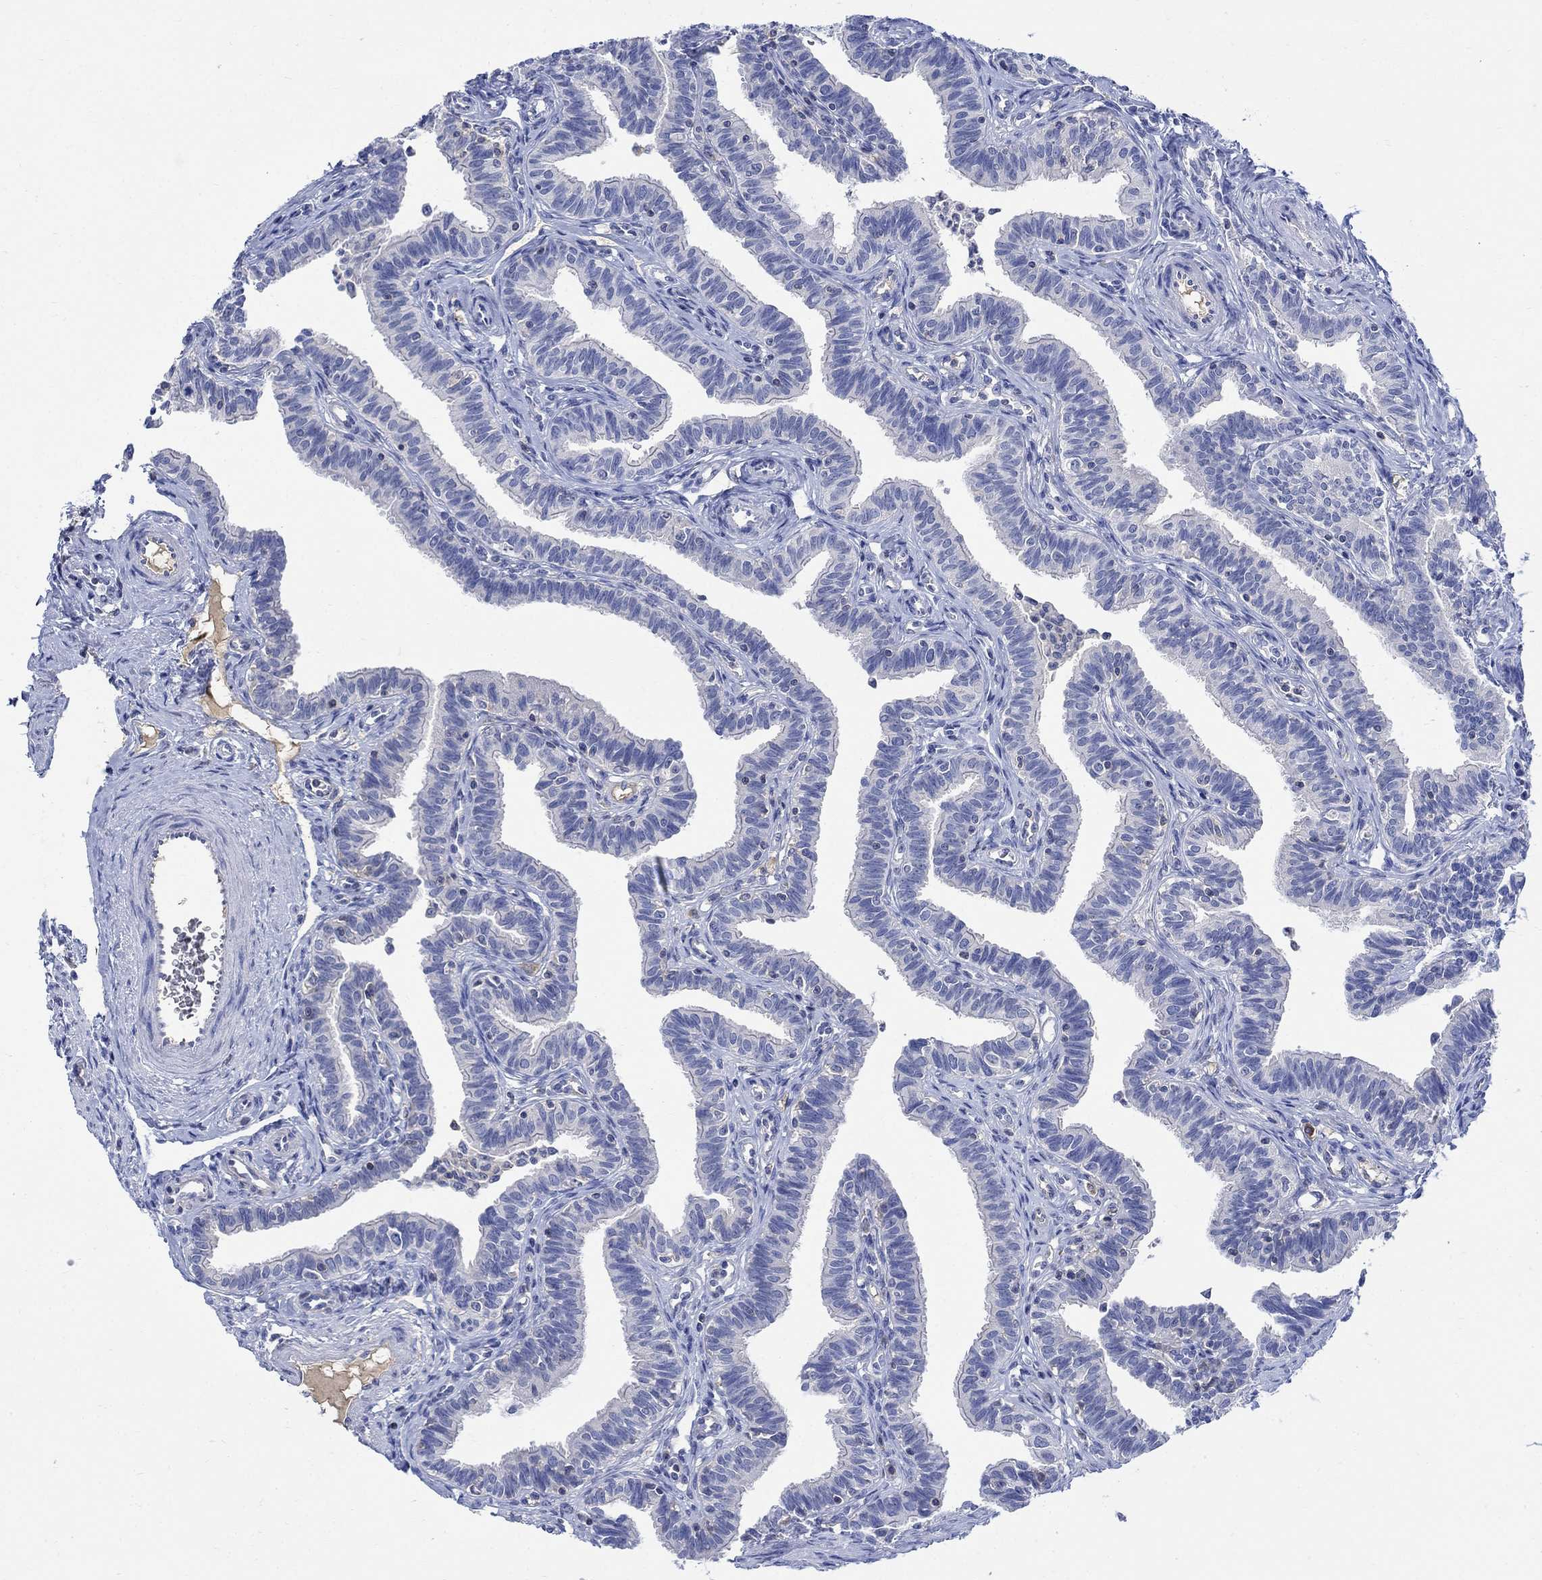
{"staining": {"intensity": "negative", "quantity": "none", "location": "none"}, "tissue": "fallopian tube", "cell_type": "Glandular cells", "image_type": "normal", "snomed": [{"axis": "morphology", "description": "Normal tissue, NOS"}, {"axis": "topography", "description": "Fallopian tube"}], "caption": "Immunohistochemistry (IHC) photomicrograph of normal human fallopian tube stained for a protein (brown), which reveals no expression in glandular cells.", "gene": "GCM1", "patient": {"sex": "female", "age": 36}}